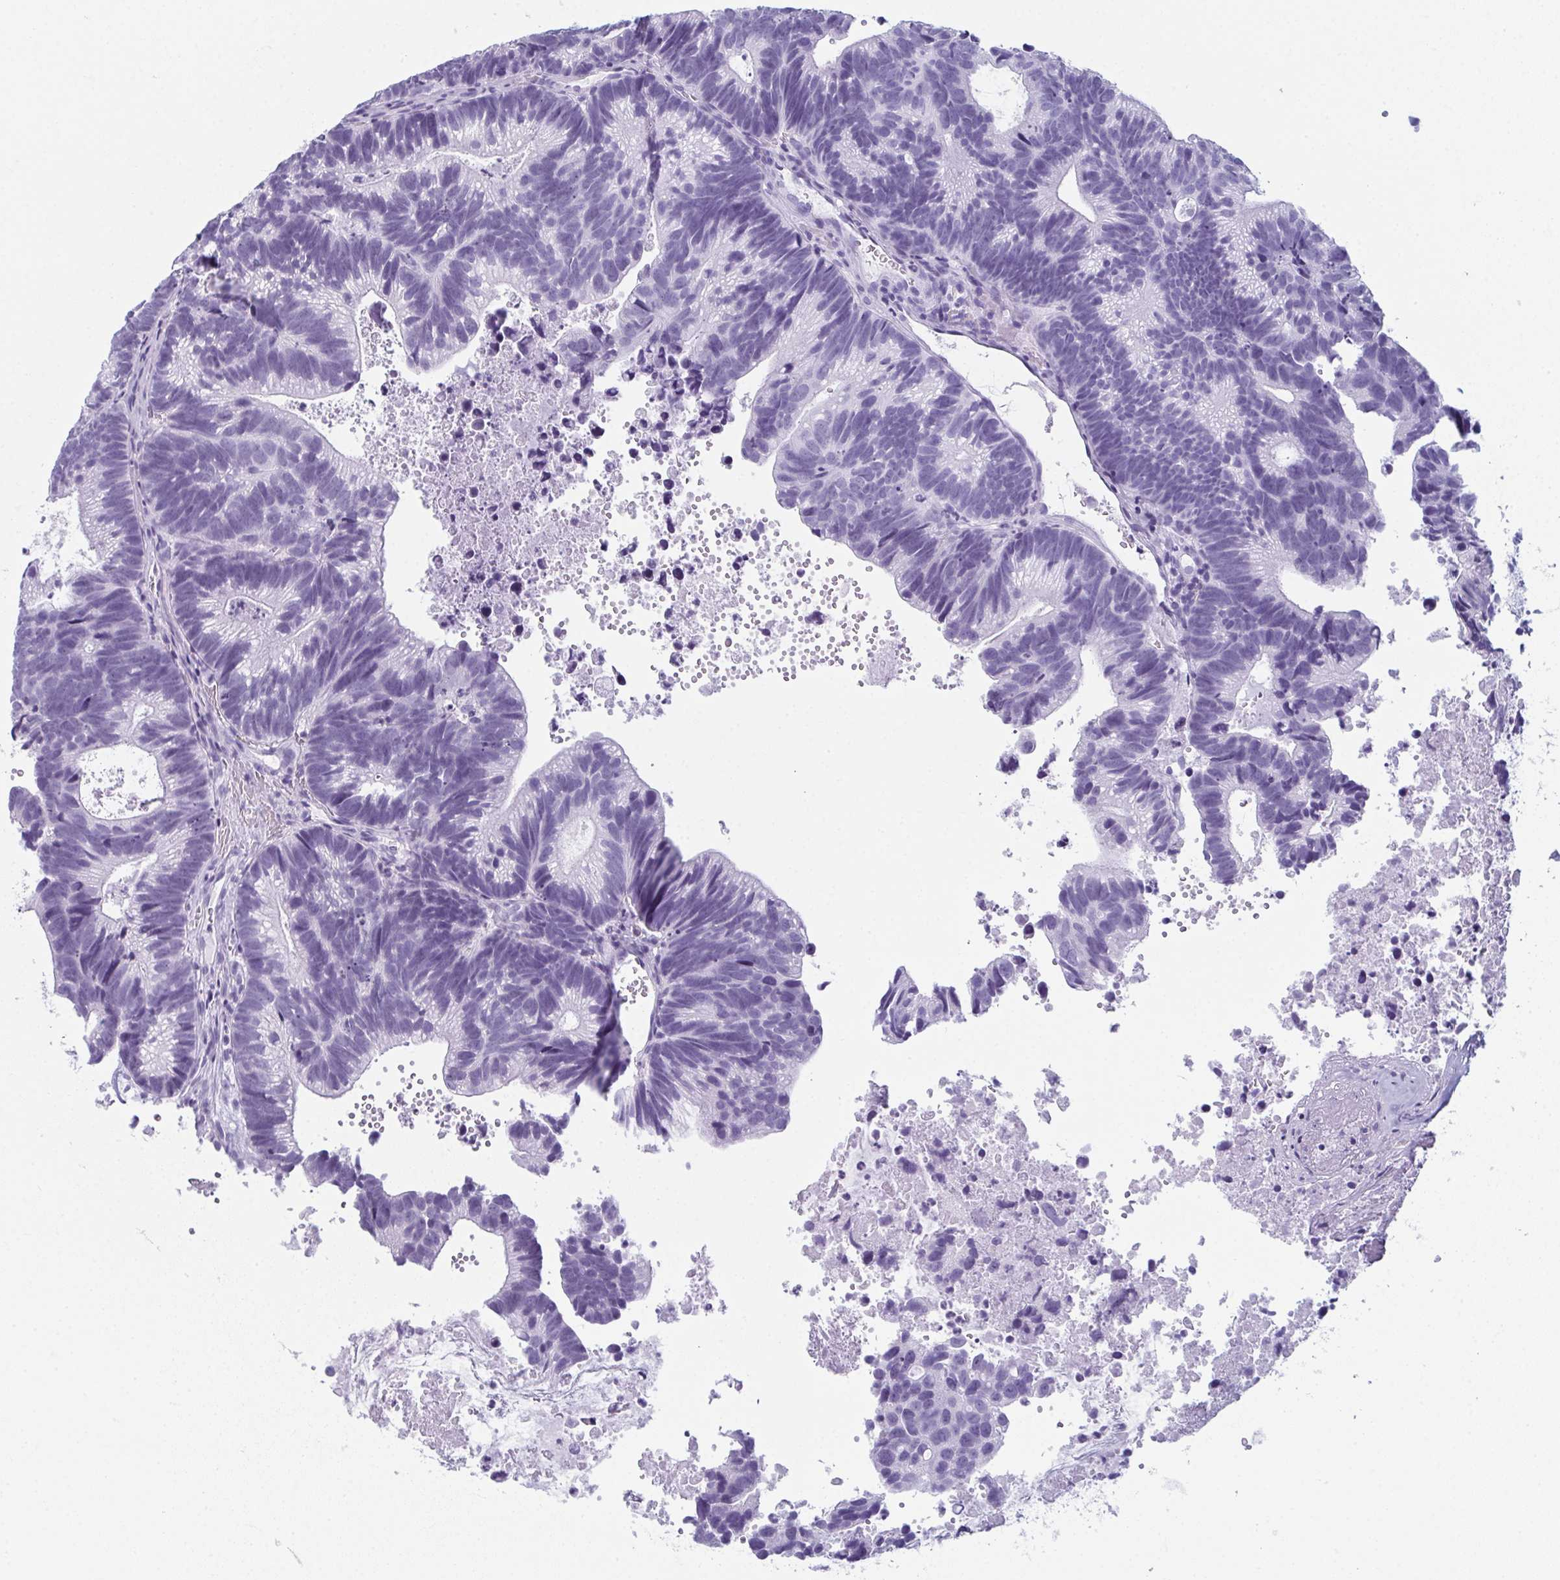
{"staining": {"intensity": "negative", "quantity": "none", "location": "none"}, "tissue": "head and neck cancer", "cell_type": "Tumor cells", "image_type": "cancer", "snomed": [{"axis": "morphology", "description": "Adenocarcinoma, NOS"}, {"axis": "topography", "description": "Head-Neck"}], "caption": "This is a micrograph of immunohistochemistry (IHC) staining of head and neck cancer, which shows no staining in tumor cells.", "gene": "ENKUR", "patient": {"sex": "male", "age": 62}}